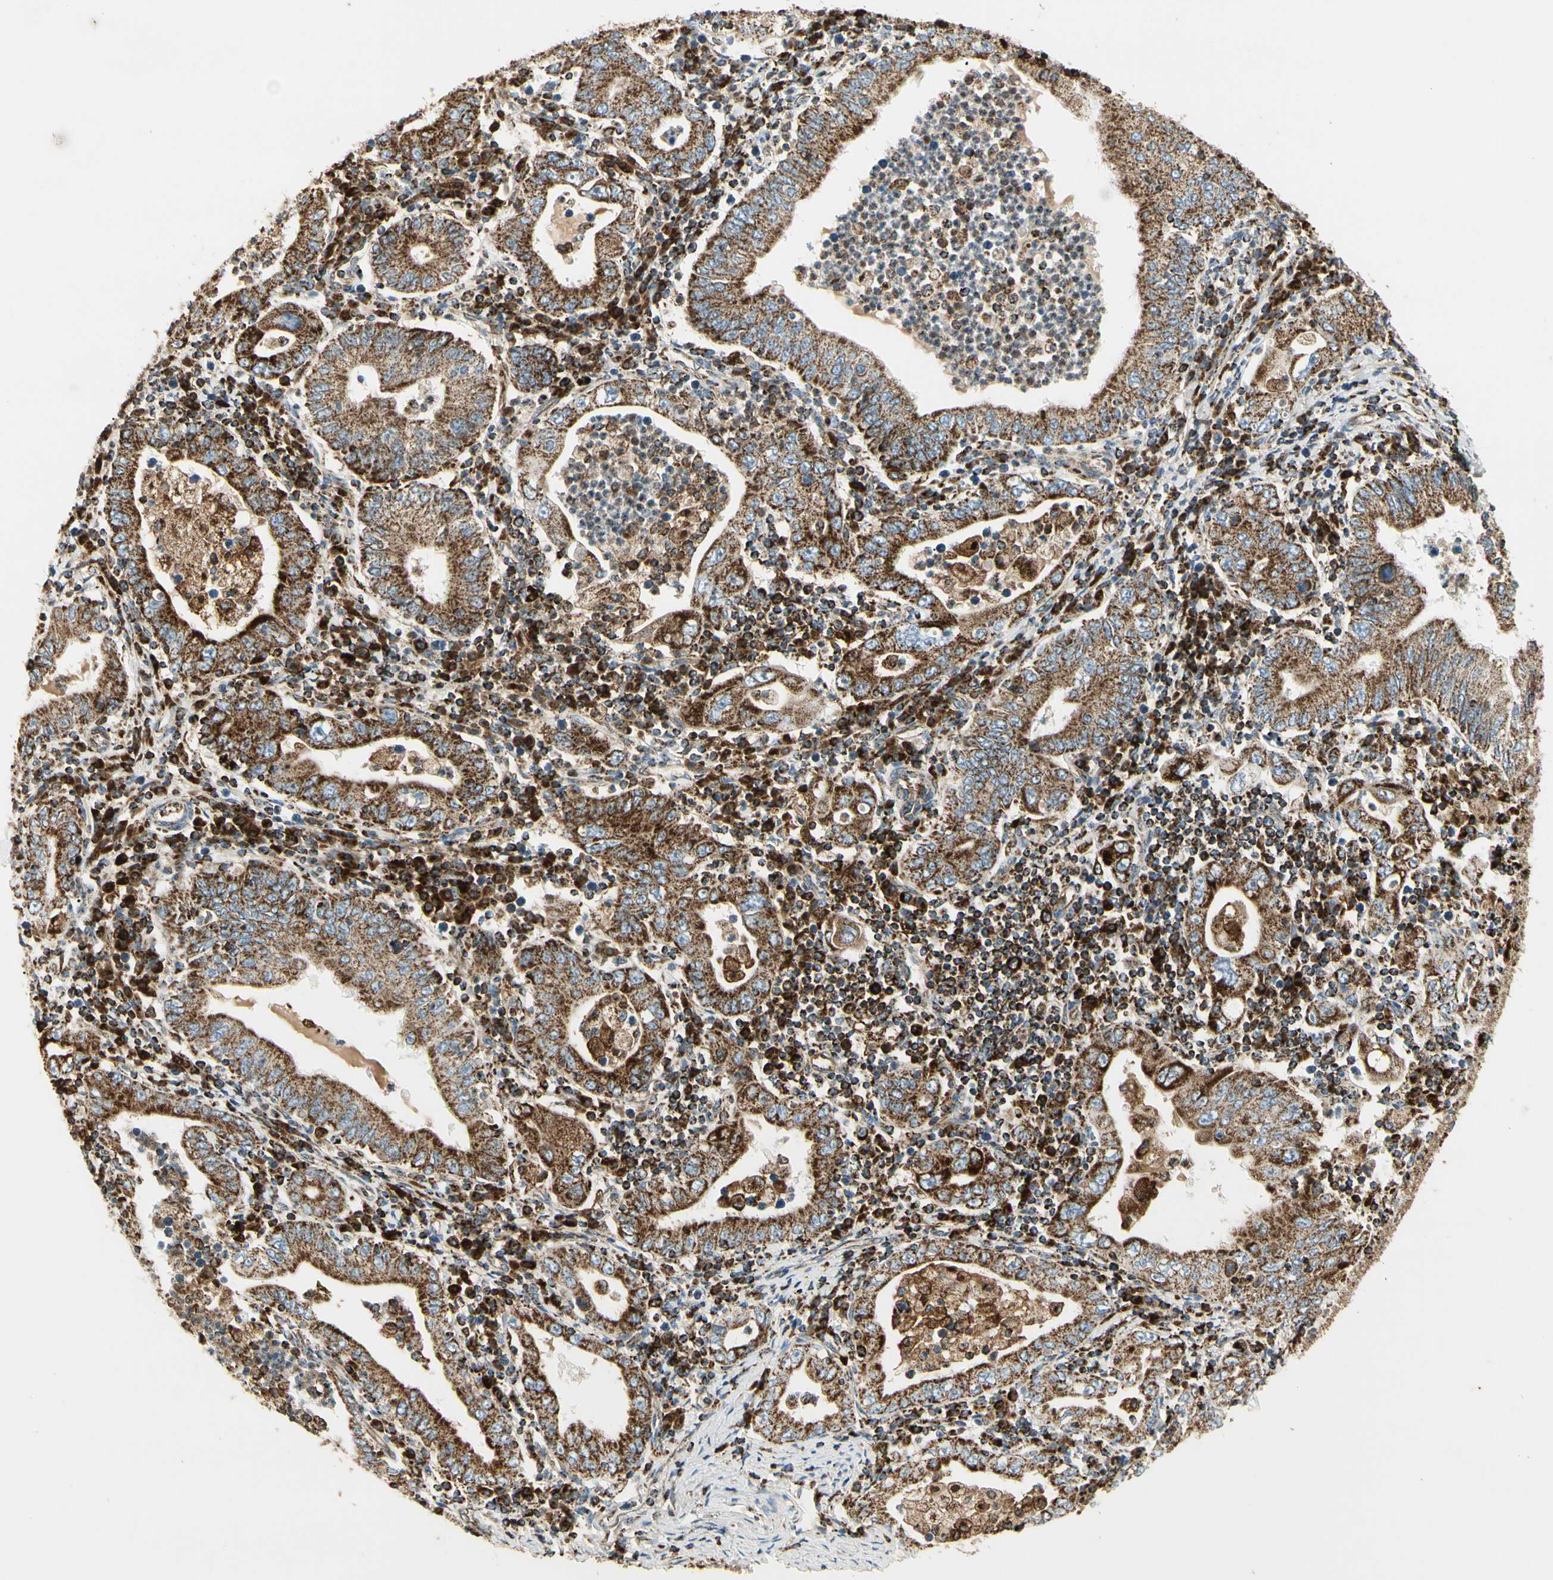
{"staining": {"intensity": "strong", "quantity": ">75%", "location": "cytoplasmic/membranous"}, "tissue": "stomach cancer", "cell_type": "Tumor cells", "image_type": "cancer", "snomed": [{"axis": "morphology", "description": "Normal tissue, NOS"}, {"axis": "morphology", "description": "Adenocarcinoma, NOS"}, {"axis": "topography", "description": "Esophagus"}, {"axis": "topography", "description": "Stomach, upper"}, {"axis": "topography", "description": "Peripheral nerve tissue"}], "caption": "Stomach adenocarcinoma stained with immunohistochemistry shows strong cytoplasmic/membranous staining in approximately >75% of tumor cells. (Stains: DAB (3,3'-diaminobenzidine) in brown, nuclei in blue, Microscopy: brightfield microscopy at high magnification).", "gene": "ME2", "patient": {"sex": "male", "age": 62}}